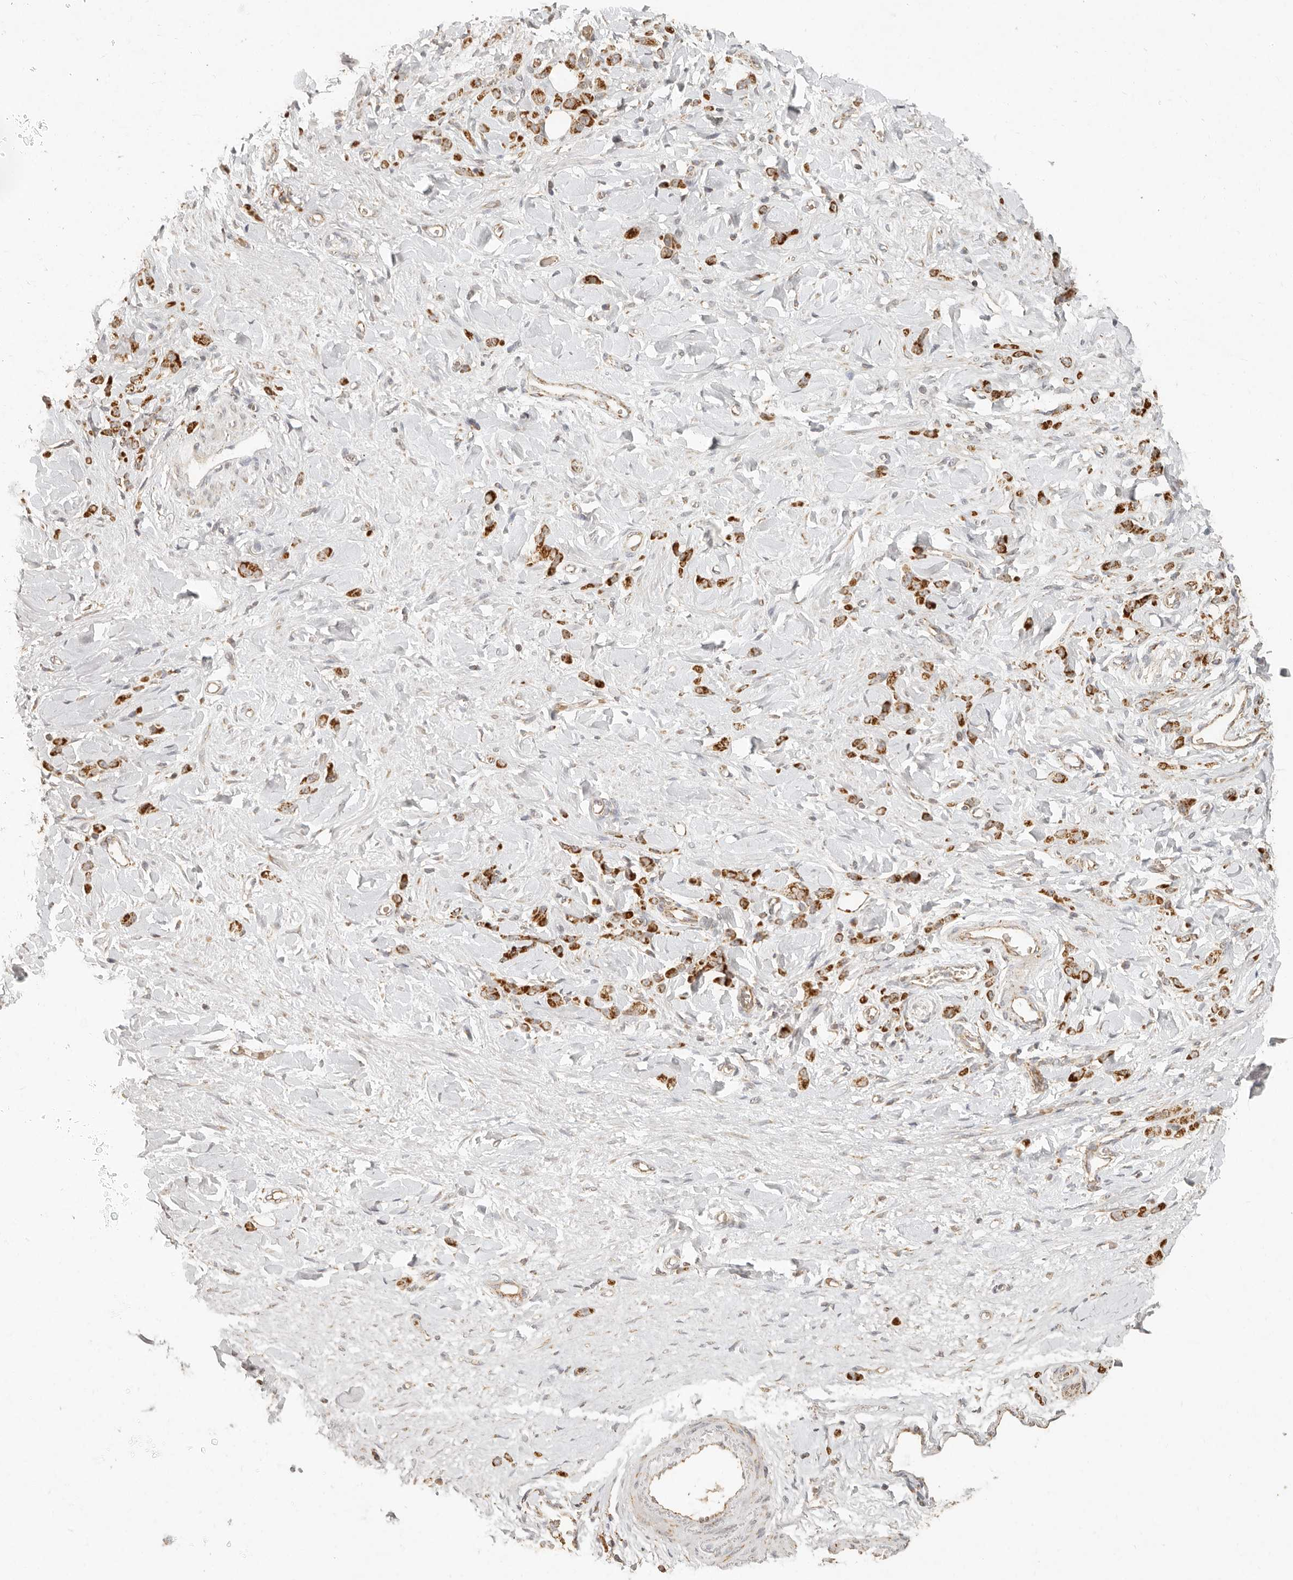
{"staining": {"intensity": "strong", "quantity": ">75%", "location": "cytoplasmic/membranous"}, "tissue": "stomach cancer", "cell_type": "Tumor cells", "image_type": "cancer", "snomed": [{"axis": "morphology", "description": "Normal tissue, NOS"}, {"axis": "morphology", "description": "Adenocarcinoma, NOS"}, {"axis": "topography", "description": "Stomach"}], "caption": "Tumor cells exhibit strong cytoplasmic/membranous positivity in about >75% of cells in stomach cancer. The staining was performed using DAB (3,3'-diaminobenzidine) to visualize the protein expression in brown, while the nuclei were stained in blue with hematoxylin (Magnification: 20x).", "gene": "MRPL55", "patient": {"sex": "male", "age": 82}}